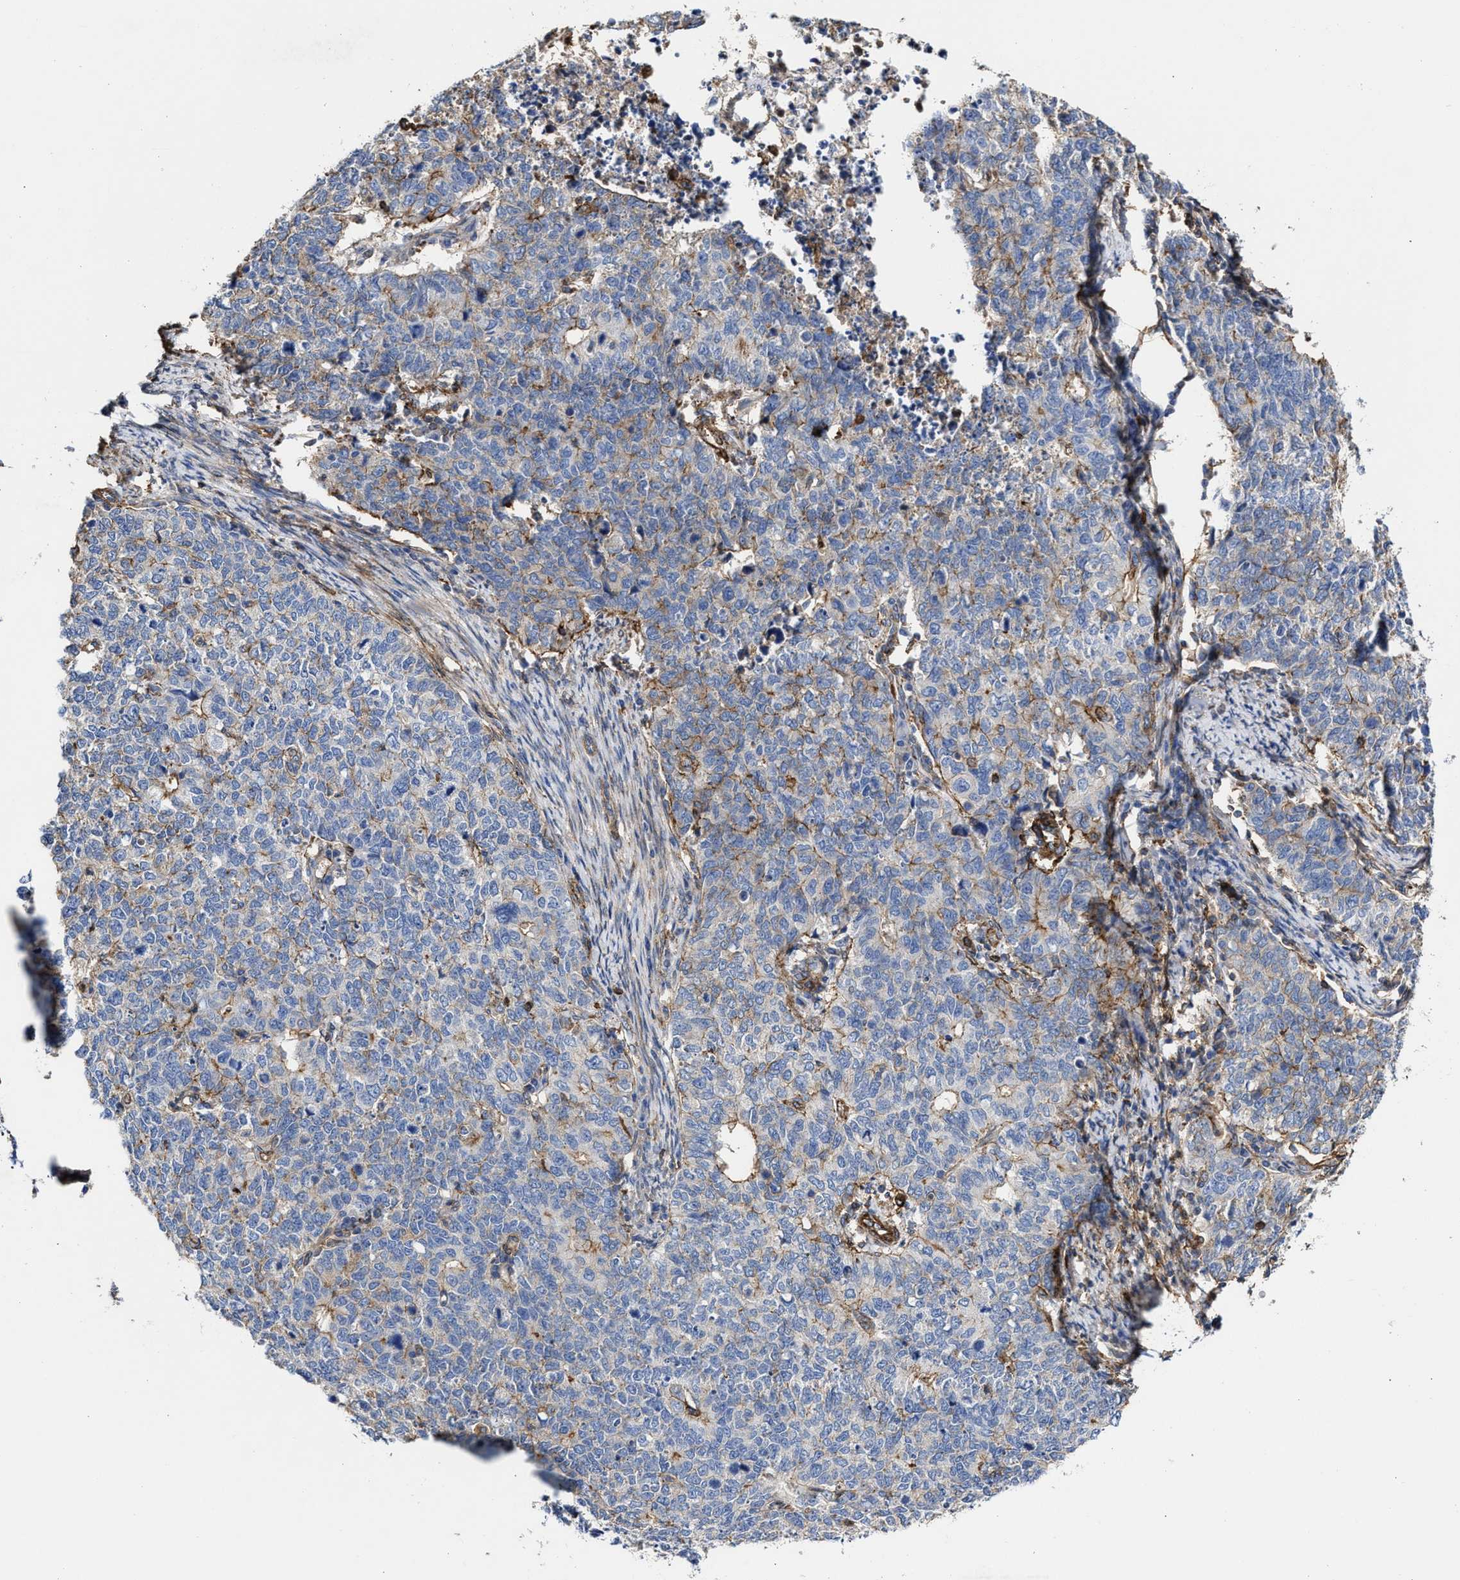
{"staining": {"intensity": "negative", "quantity": "none", "location": "none"}, "tissue": "cervical cancer", "cell_type": "Tumor cells", "image_type": "cancer", "snomed": [{"axis": "morphology", "description": "Squamous cell carcinoma, NOS"}, {"axis": "topography", "description": "Cervix"}], "caption": "There is no significant expression in tumor cells of squamous cell carcinoma (cervical). (Brightfield microscopy of DAB immunohistochemistry at high magnification).", "gene": "HS3ST5", "patient": {"sex": "female", "age": 63}}